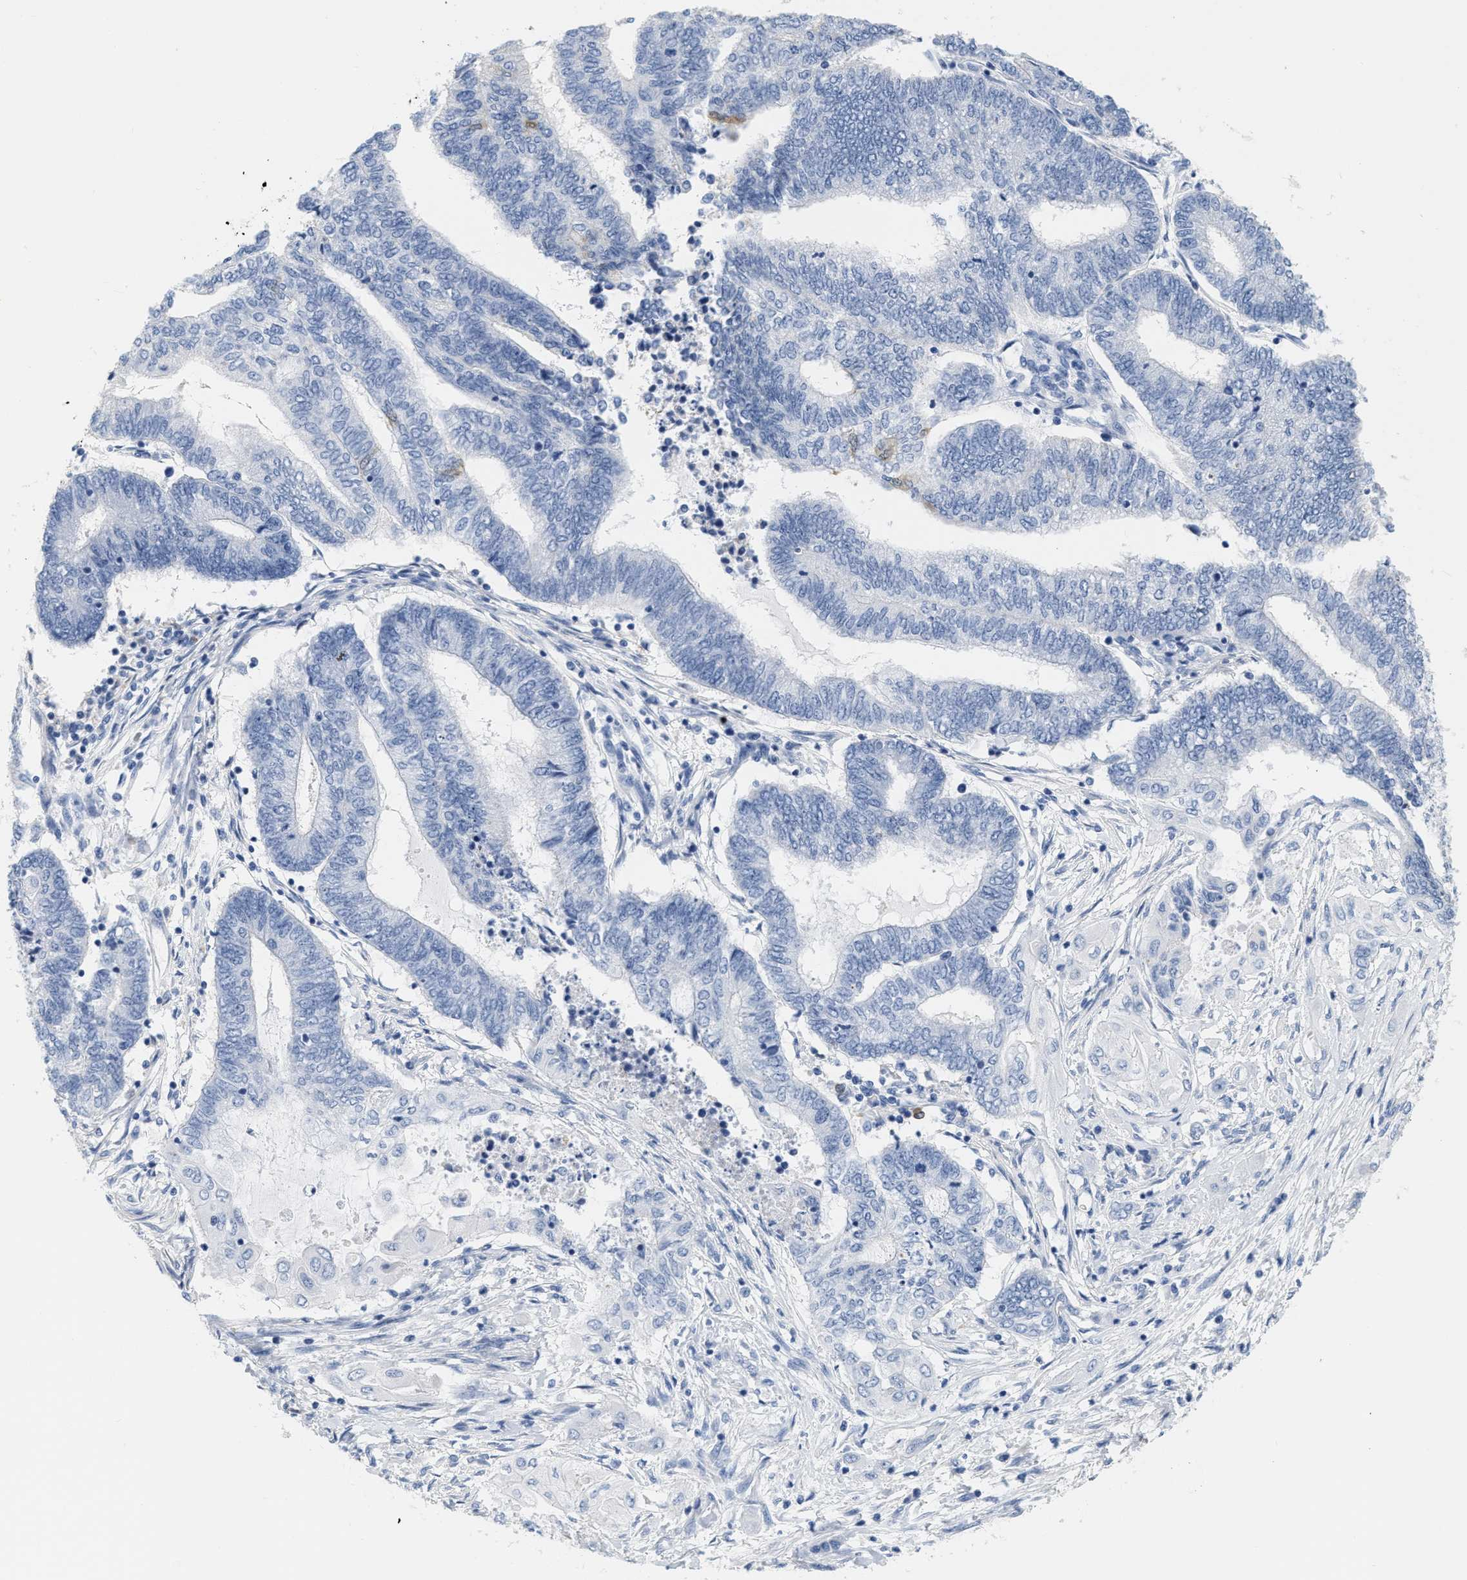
{"staining": {"intensity": "negative", "quantity": "none", "location": "none"}, "tissue": "endometrial cancer", "cell_type": "Tumor cells", "image_type": "cancer", "snomed": [{"axis": "morphology", "description": "Adenocarcinoma, NOS"}, {"axis": "topography", "description": "Uterus"}, {"axis": "topography", "description": "Endometrium"}], "caption": "There is no significant staining in tumor cells of endometrial cancer.", "gene": "CRYM", "patient": {"sex": "female", "age": 70}}